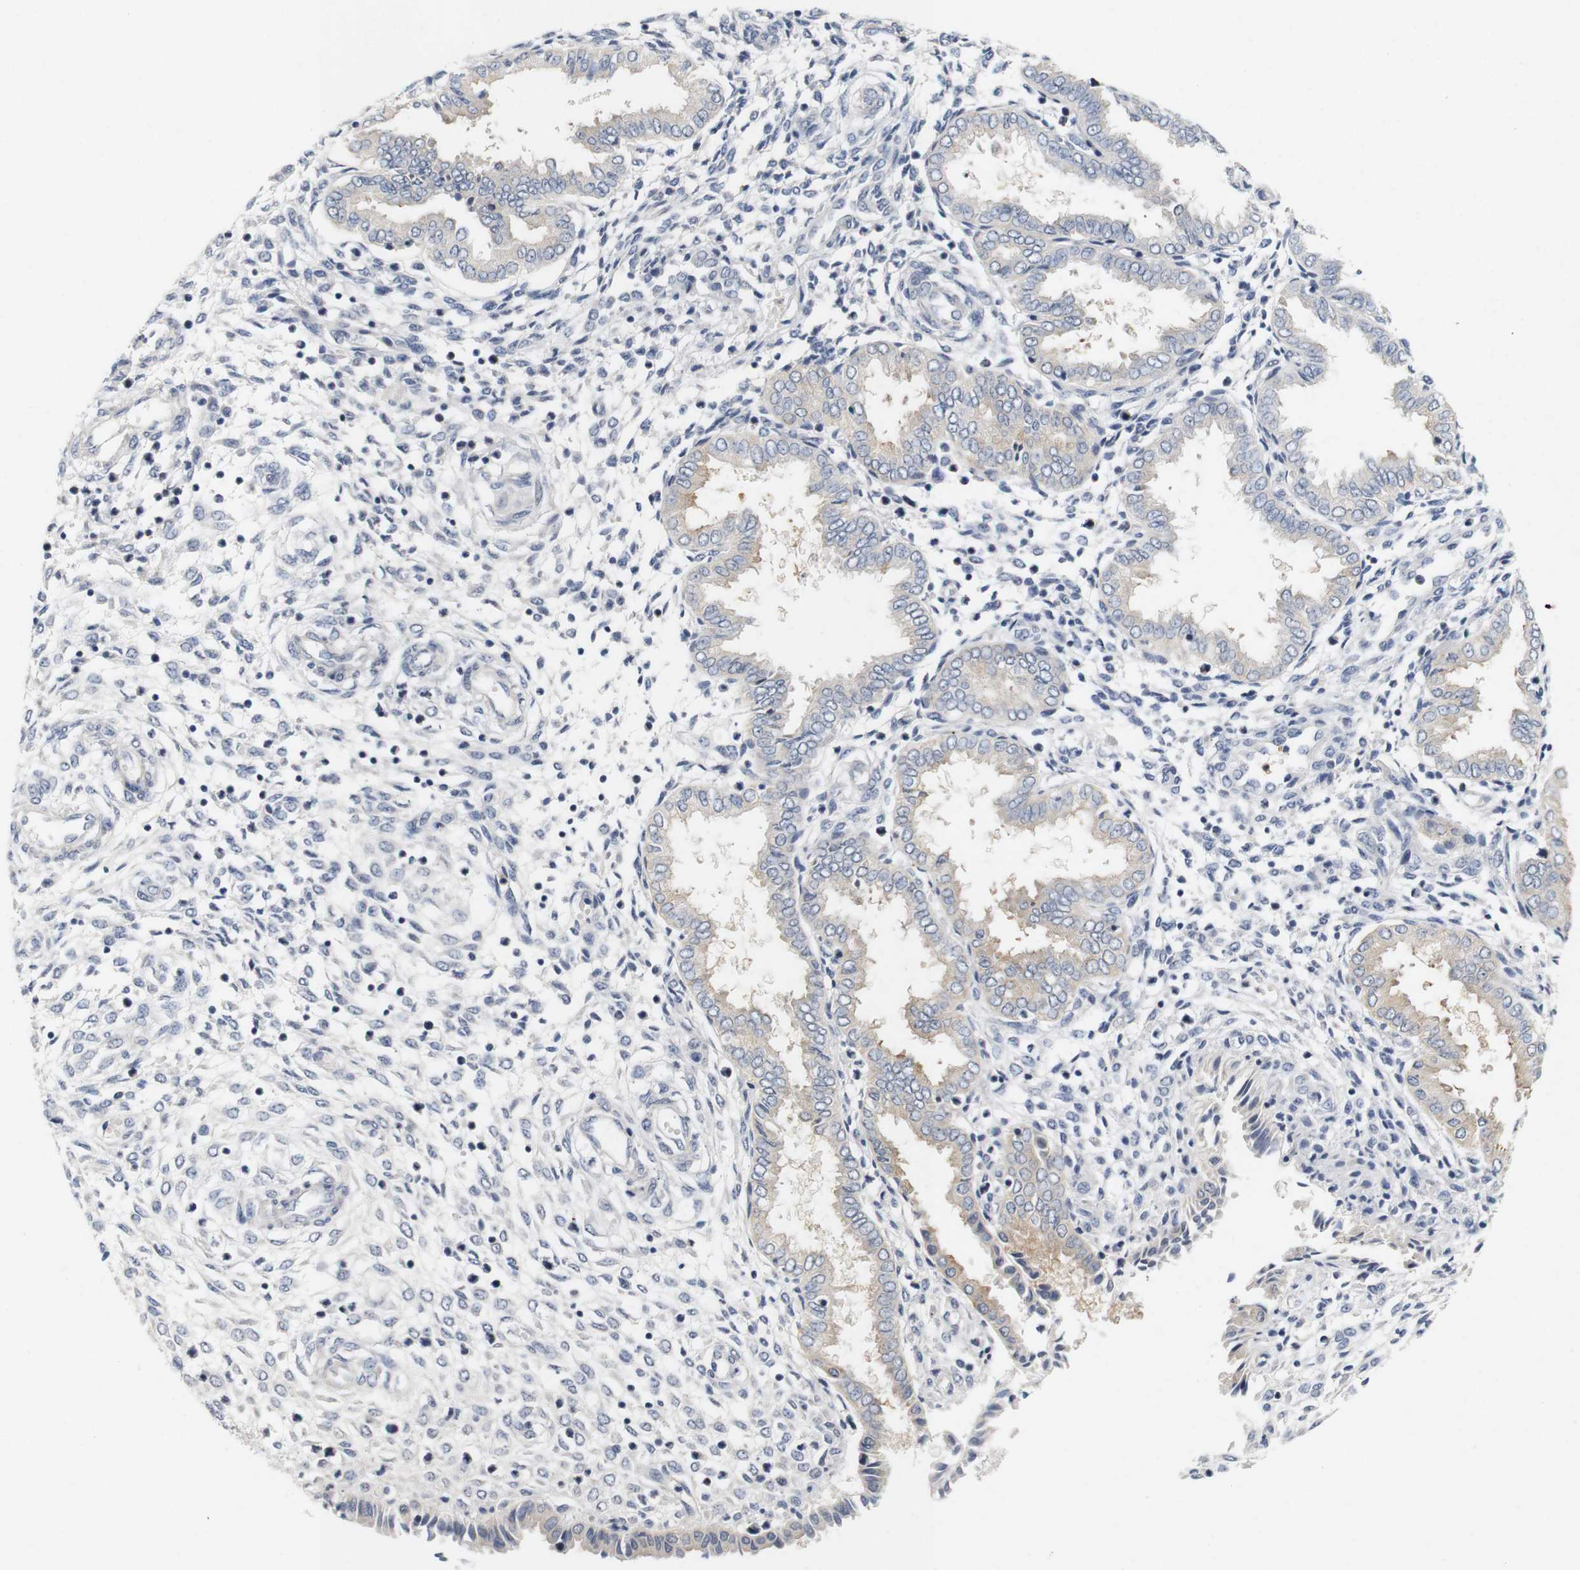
{"staining": {"intensity": "negative", "quantity": "none", "location": "none"}, "tissue": "endometrium", "cell_type": "Cells in endometrial stroma", "image_type": "normal", "snomed": [{"axis": "morphology", "description": "Normal tissue, NOS"}, {"axis": "topography", "description": "Endometrium"}], "caption": "Histopathology image shows no significant protein positivity in cells in endometrial stroma of normal endometrium.", "gene": "CYB561", "patient": {"sex": "female", "age": 33}}